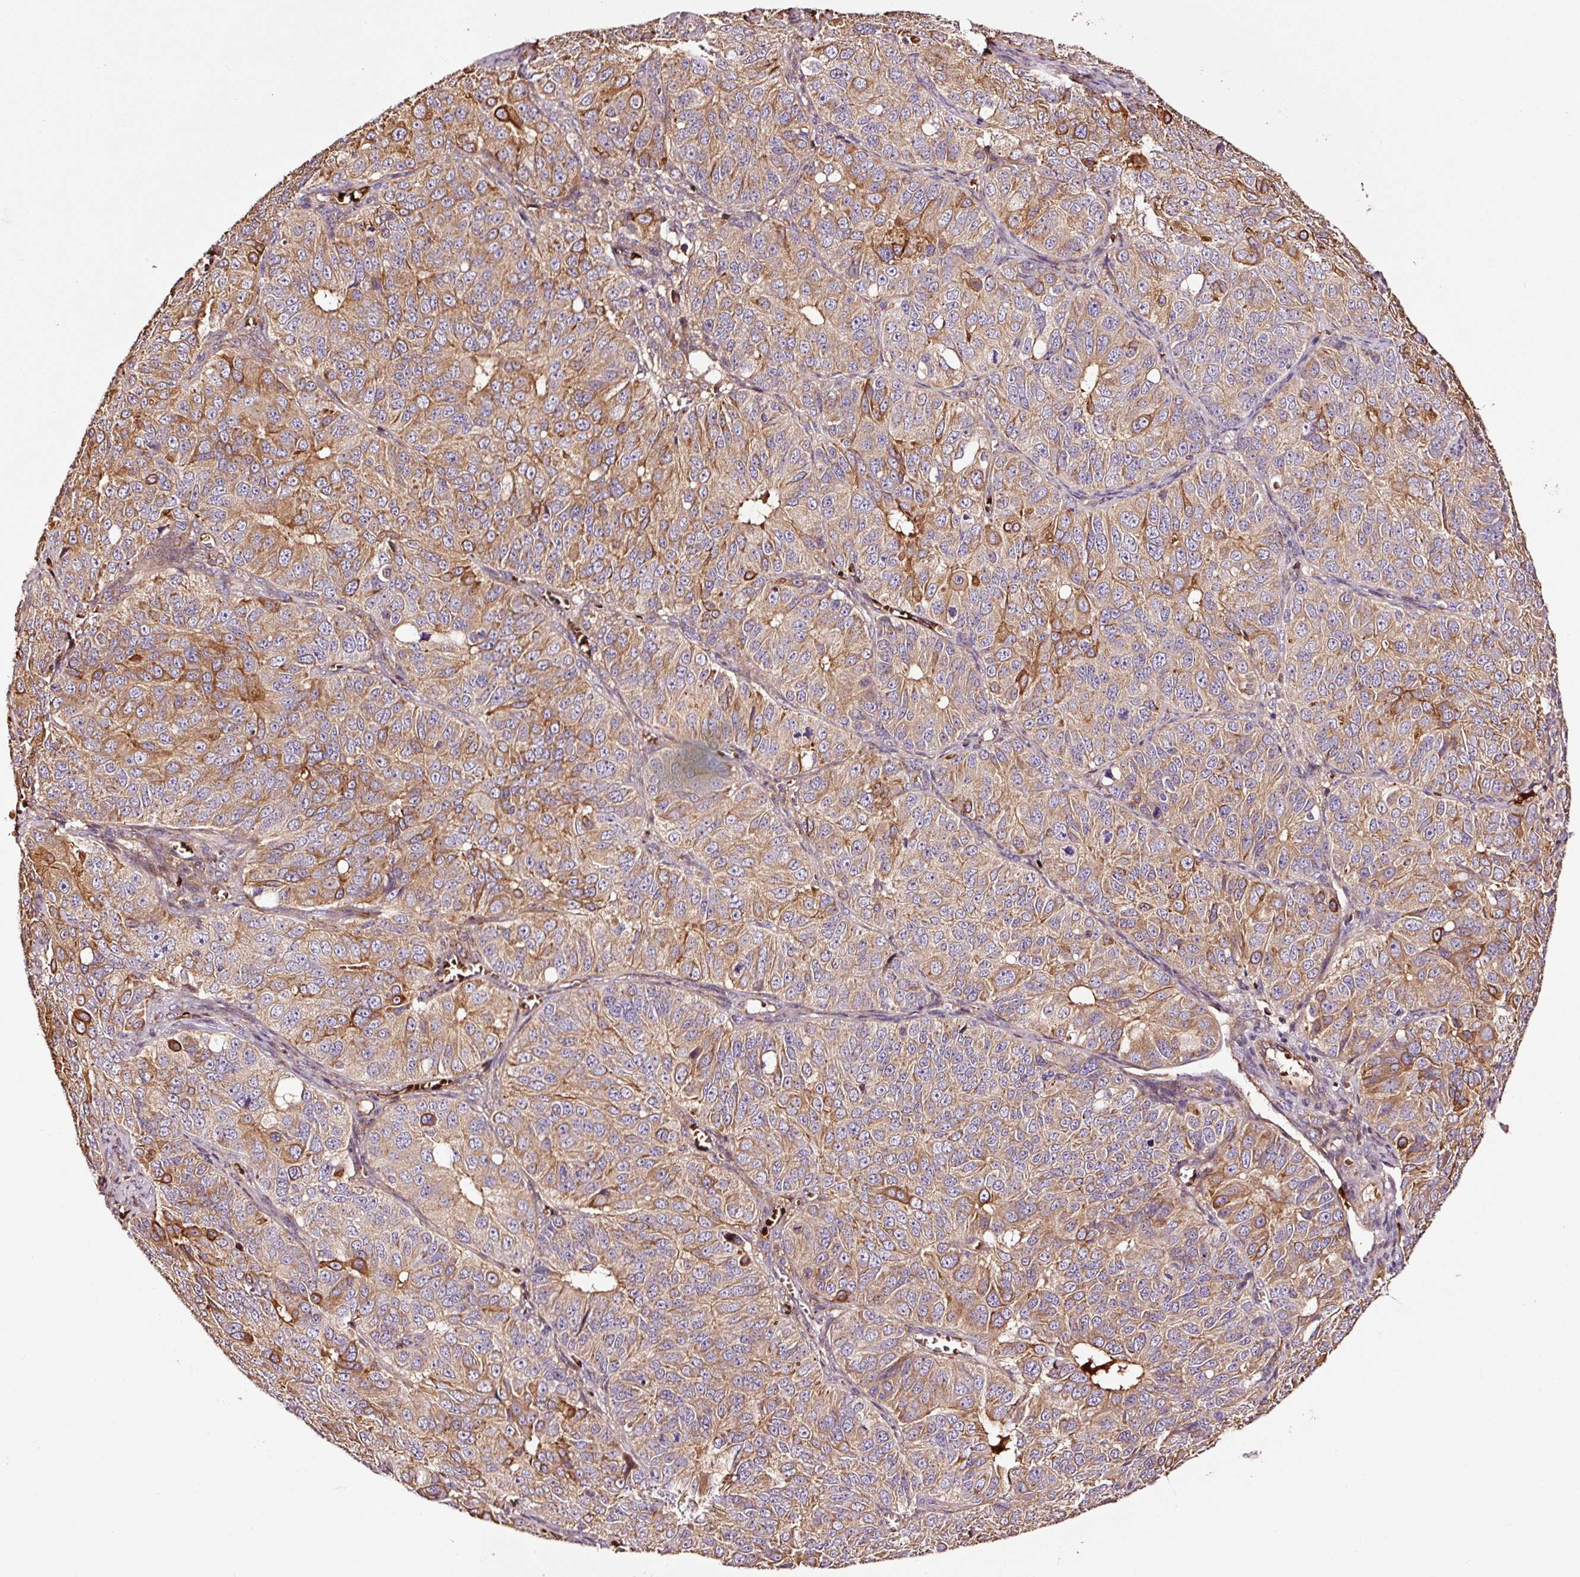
{"staining": {"intensity": "moderate", "quantity": ">75%", "location": "cytoplasmic/membranous"}, "tissue": "ovarian cancer", "cell_type": "Tumor cells", "image_type": "cancer", "snomed": [{"axis": "morphology", "description": "Carcinoma, endometroid"}, {"axis": "topography", "description": "Ovary"}], "caption": "The photomicrograph reveals a brown stain indicating the presence of a protein in the cytoplasmic/membranous of tumor cells in ovarian cancer (endometroid carcinoma). Nuclei are stained in blue.", "gene": "PGLYRP2", "patient": {"sex": "female", "age": 51}}